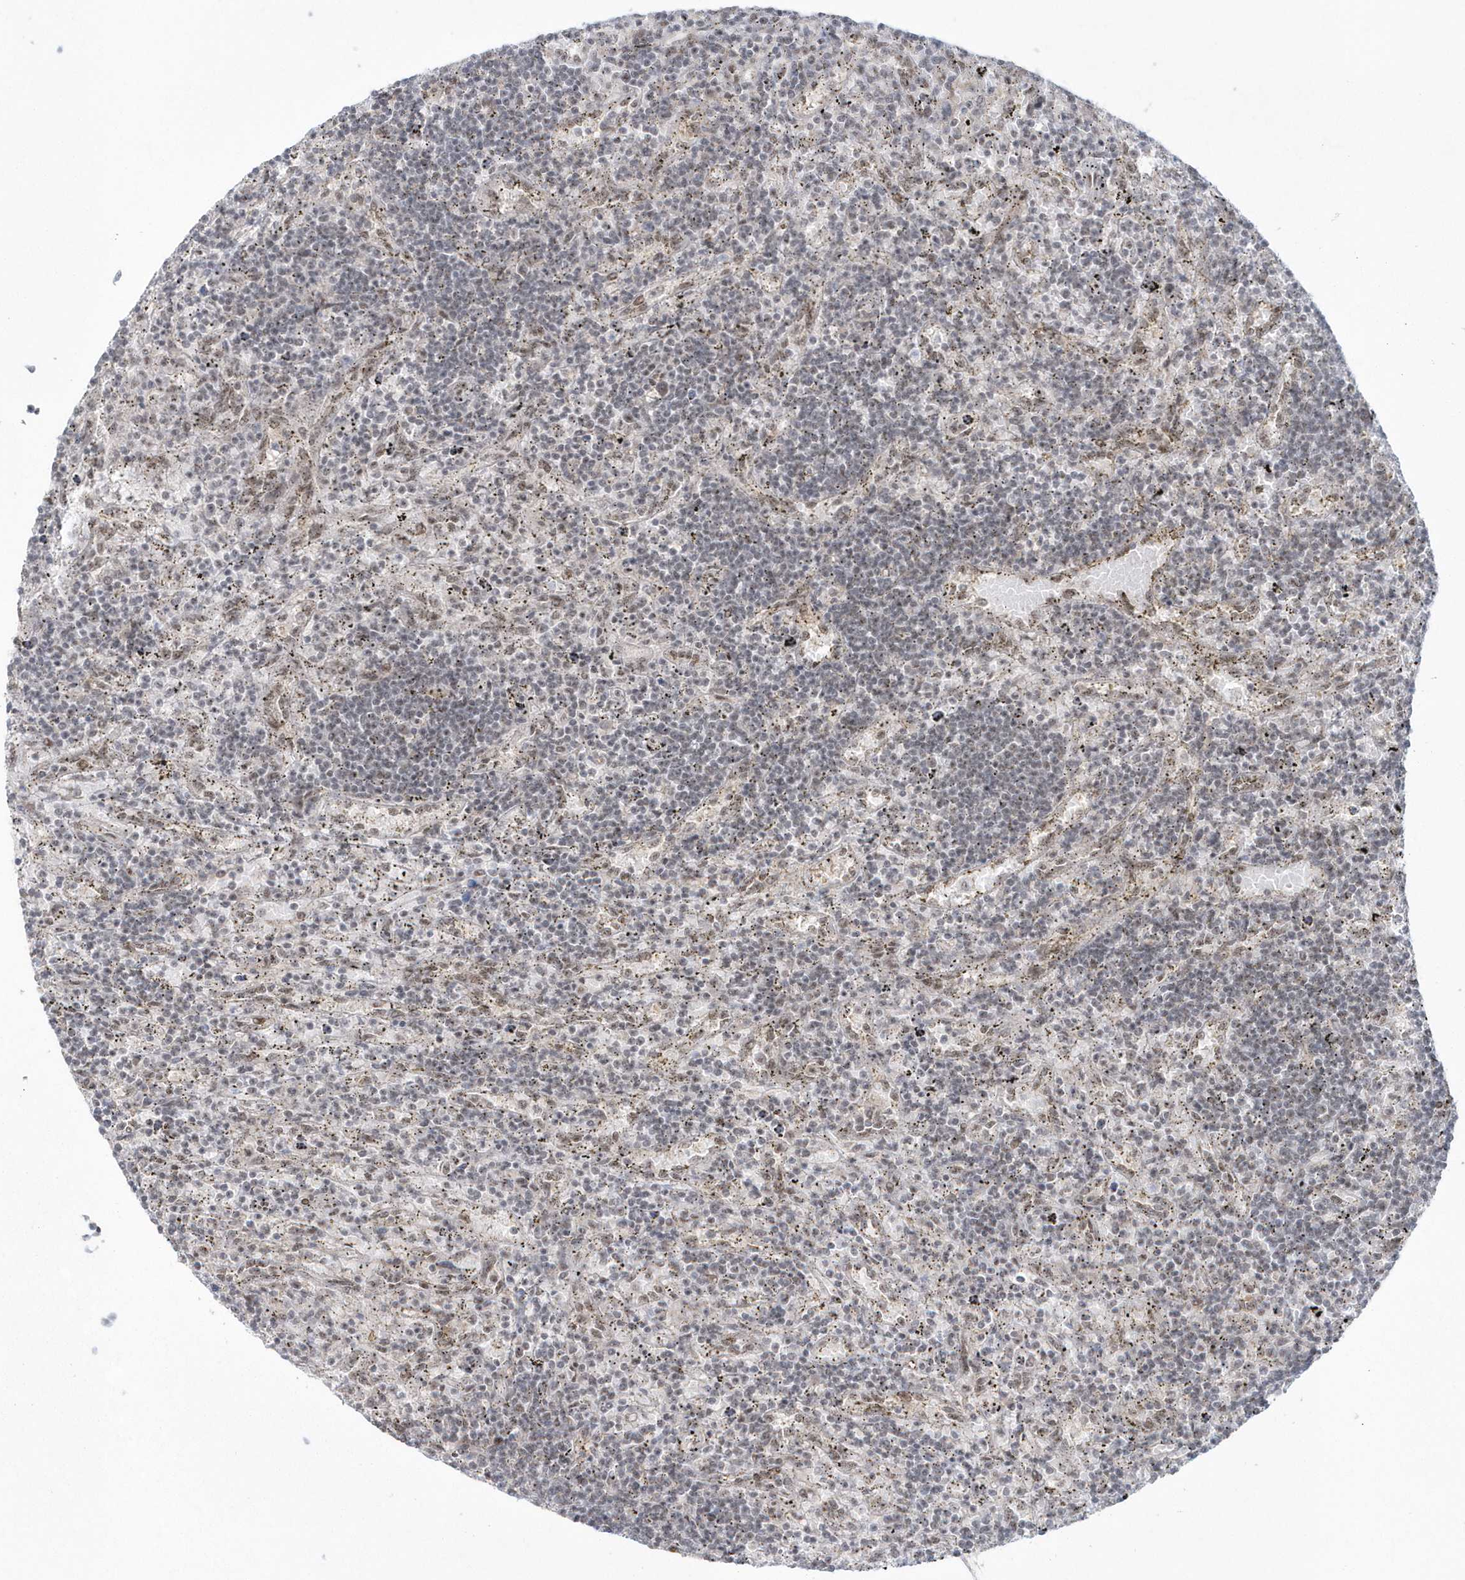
{"staining": {"intensity": "weak", "quantity": "<25%", "location": "nuclear"}, "tissue": "lymphoma", "cell_type": "Tumor cells", "image_type": "cancer", "snomed": [{"axis": "morphology", "description": "Malignant lymphoma, non-Hodgkin's type, Low grade"}, {"axis": "topography", "description": "Spleen"}], "caption": "There is no significant expression in tumor cells of low-grade malignant lymphoma, non-Hodgkin's type.", "gene": "KDM6B", "patient": {"sex": "male", "age": 76}}